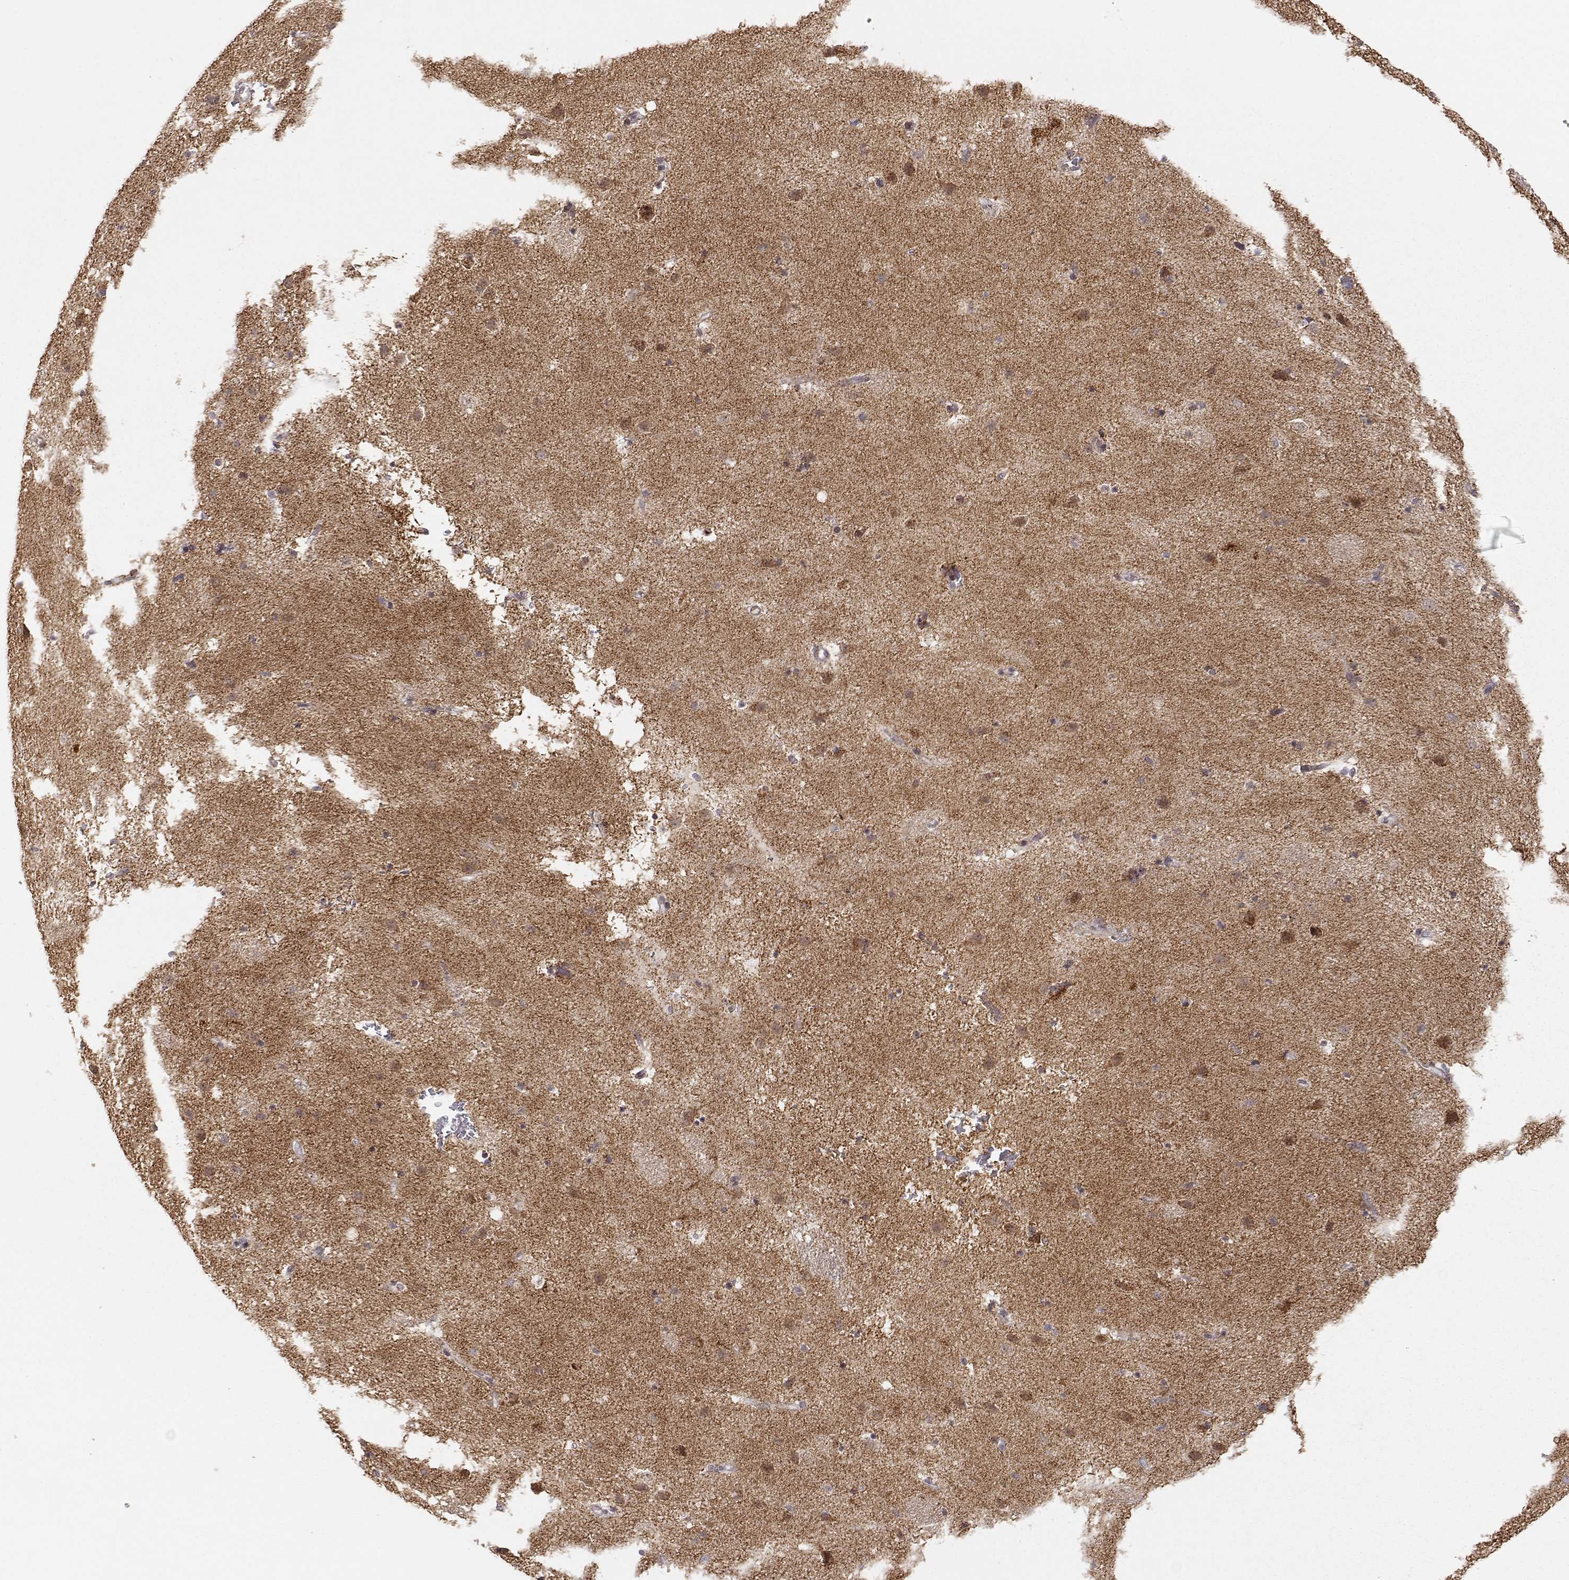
{"staining": {"intensity": "weak", "quantity": ">75%", "location": "cytoplasmic/membranous"}, "tissue": "caudate", "cell_type": "Glial cells", "image_type": "normal", "snomed": [{"axis": "morphology", "description": "Normal tissue, NOS"}, {"axis": "topography", "description": "Lateral ventricle wall"}], "caption": "The histopathology image demonstrates a brown stain indicating the presence of a protein in the cytoplasmic/membranous of glial cells in caudate. The protein of interest is shown in brown color, while the nuclei are stained blue.", "gene": "EXOG", "patient": {"sex": "female", "age": 71}}